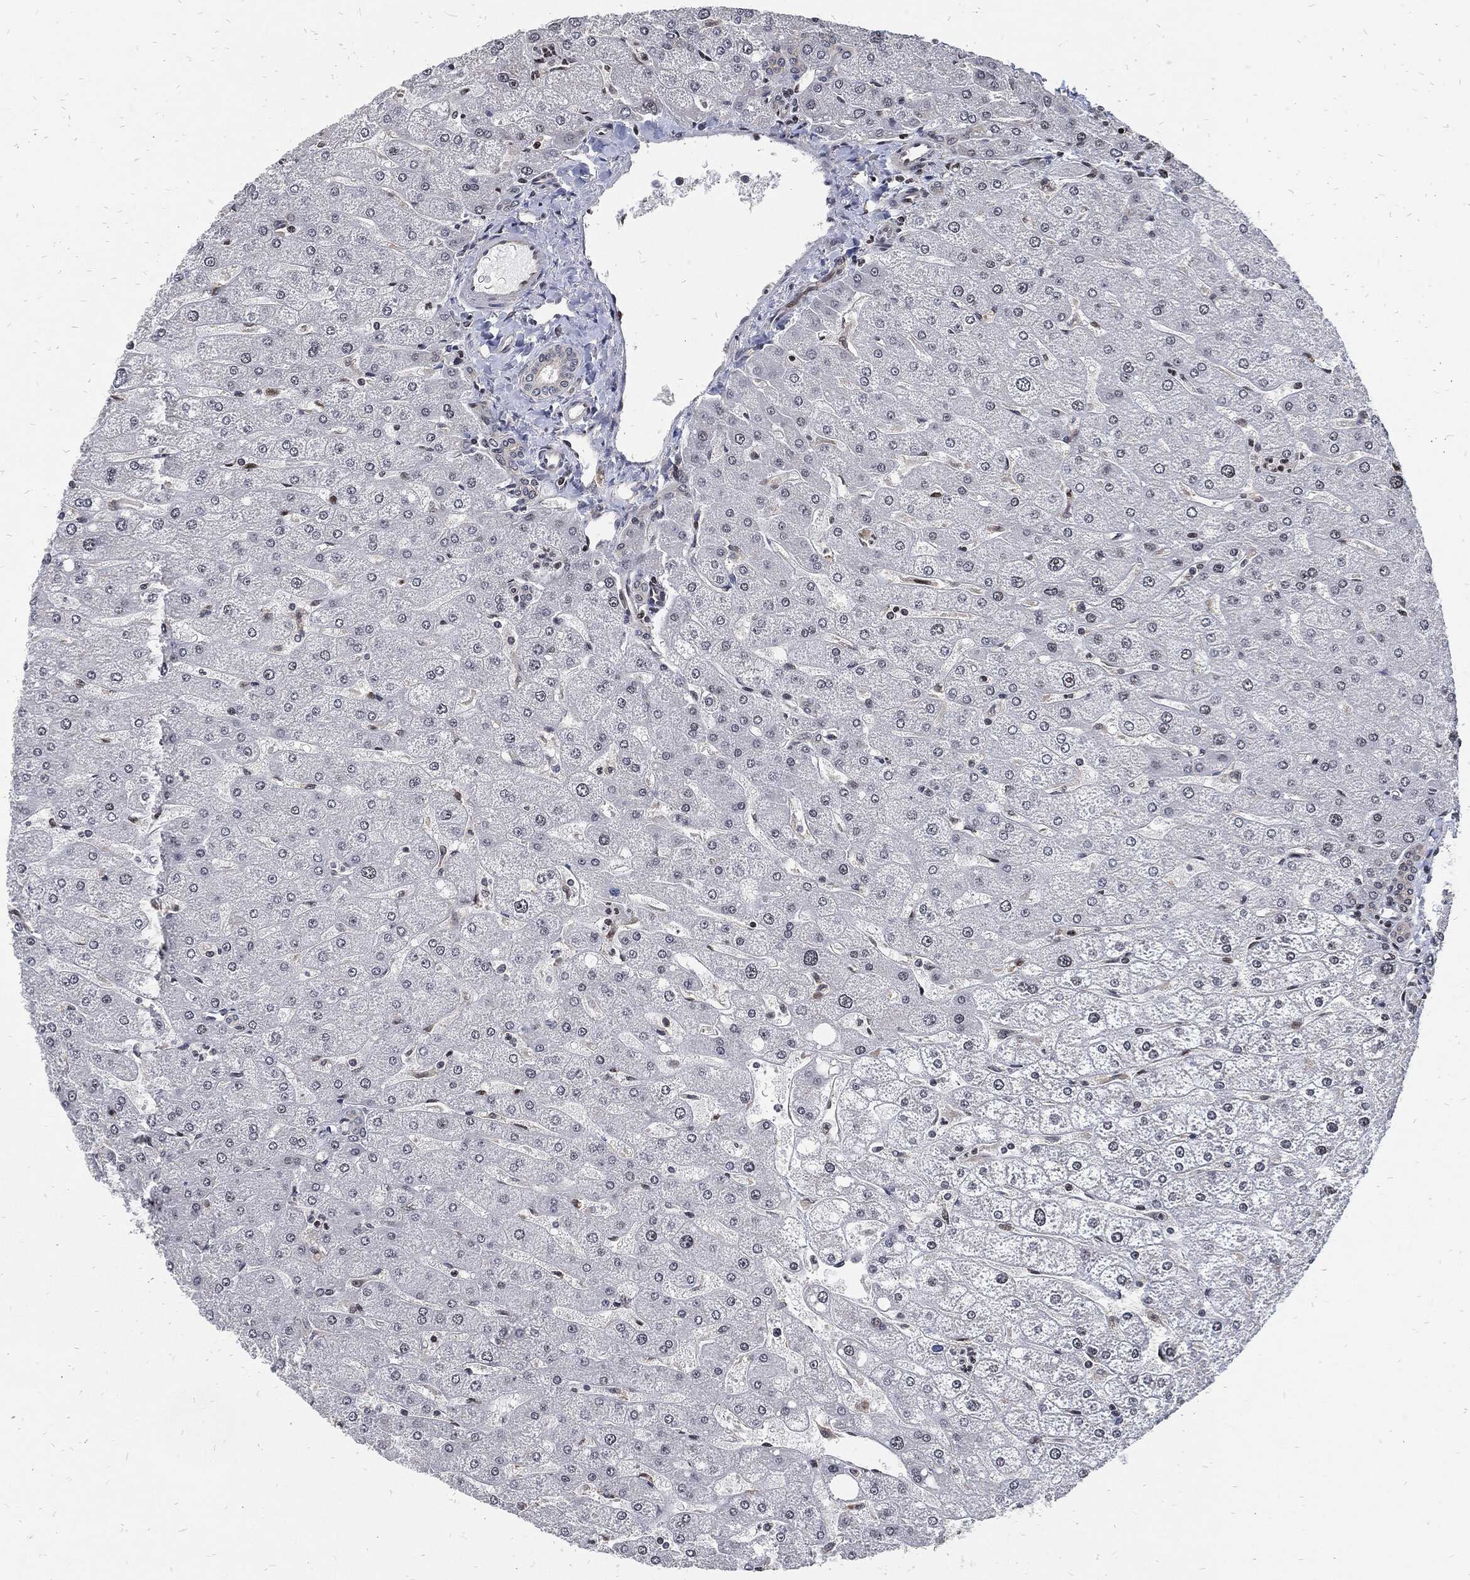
{"staining": {"intensity": "negative", "quantity": "none", "location": "none"}, "tissue": "liver", "cell_type": "Cholangiocytes", "image_type": "normal", "snomed": [{"axis": "morphology", "description": "Normal tissue, NOS"}, {"axis": "topography", "description": "Liver"}], "caption": "Immunohistochemistry (IHC) photomicrograph of benign human liver stained for a protein (brown), which shows no positivity in cholangiocytes.", "gene": "ZNF775", "patient": {"sex": "male", "age": 67}}